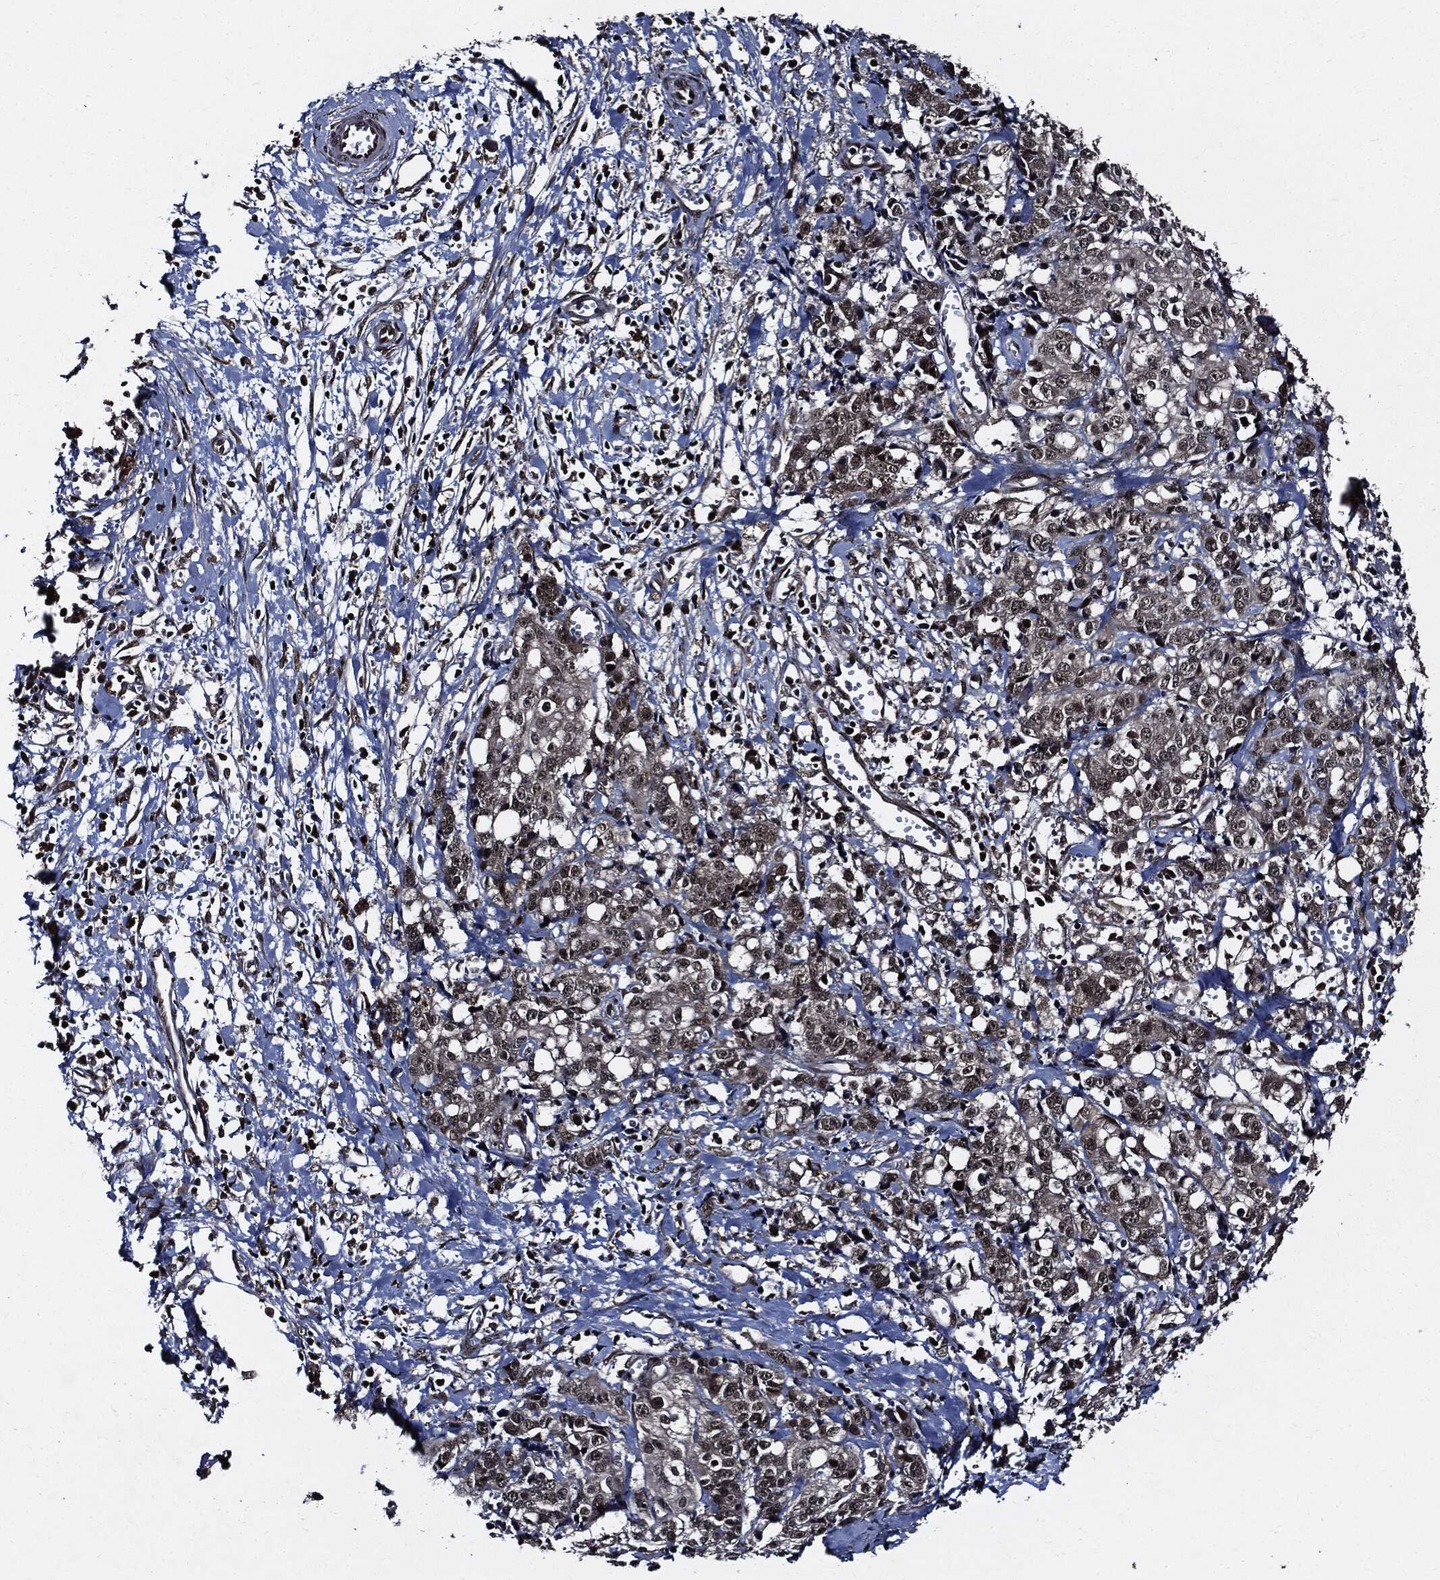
{"staining": {"intensity": "weak", "quantity": "<25%", "location": "cytoplasmic/membranous,nuclear"}, "tissue": "pancreatic cancer", "cell_type": "Tumor cells", "image_type": "cancer", "snomed": [{"axis": "morphology", "description": "Adenocarcinoma, NOS"}, {"axis": "topography", "description": "Pancreas"}], "caption": "This is a photomicrograph of immunohistochemistry (IHC) staining of pancreatic adenocarcinoma, which shows no positivity in tumor cells.", "gene": "SUGT1", "patient": {"sex": "male", "age": 64}}